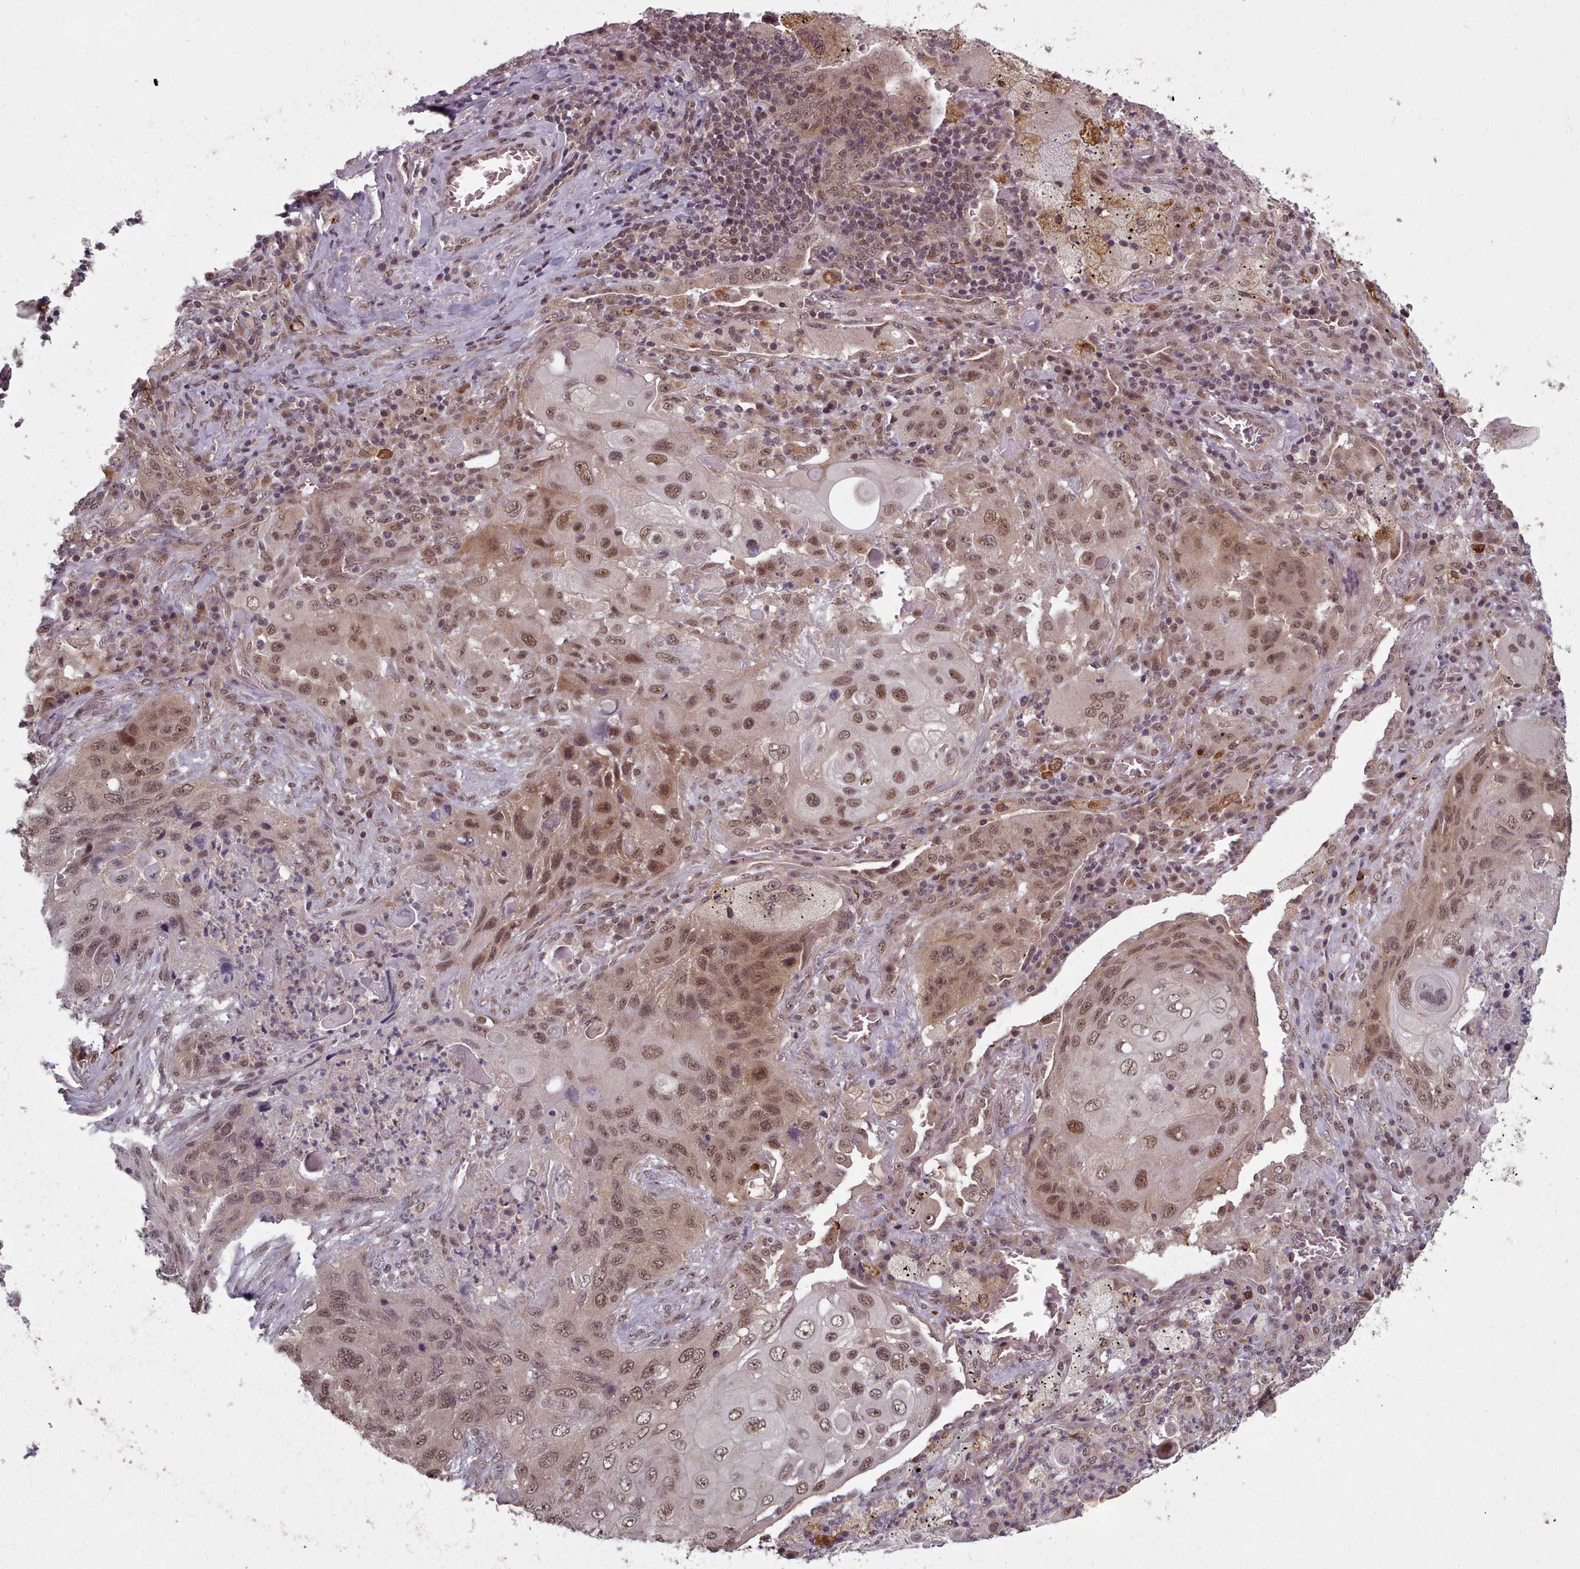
{"staining": {"intensity": "weak", "quantity": ">75%", "location": "cytoplasmic/membranous,nuclear"}, "tissue": "lung cancer", "cell_type": "Tumor cells", "image_type": "cancer", "snomed": [{"axis": "morphology", "description": "Squamous cell carcinoma, NOS"}, {"axis": "topography", "description": "Lung"}], "caption": "About >75% of tumor cells in lung cancer (squamous cell carcinoma) display weak cytoplasmic/membranous and nuclear protein expression as visualized by brown immunohistochemical staining.", "gene": "DHX8", "patient": {"sex": "female", "age": 63}}